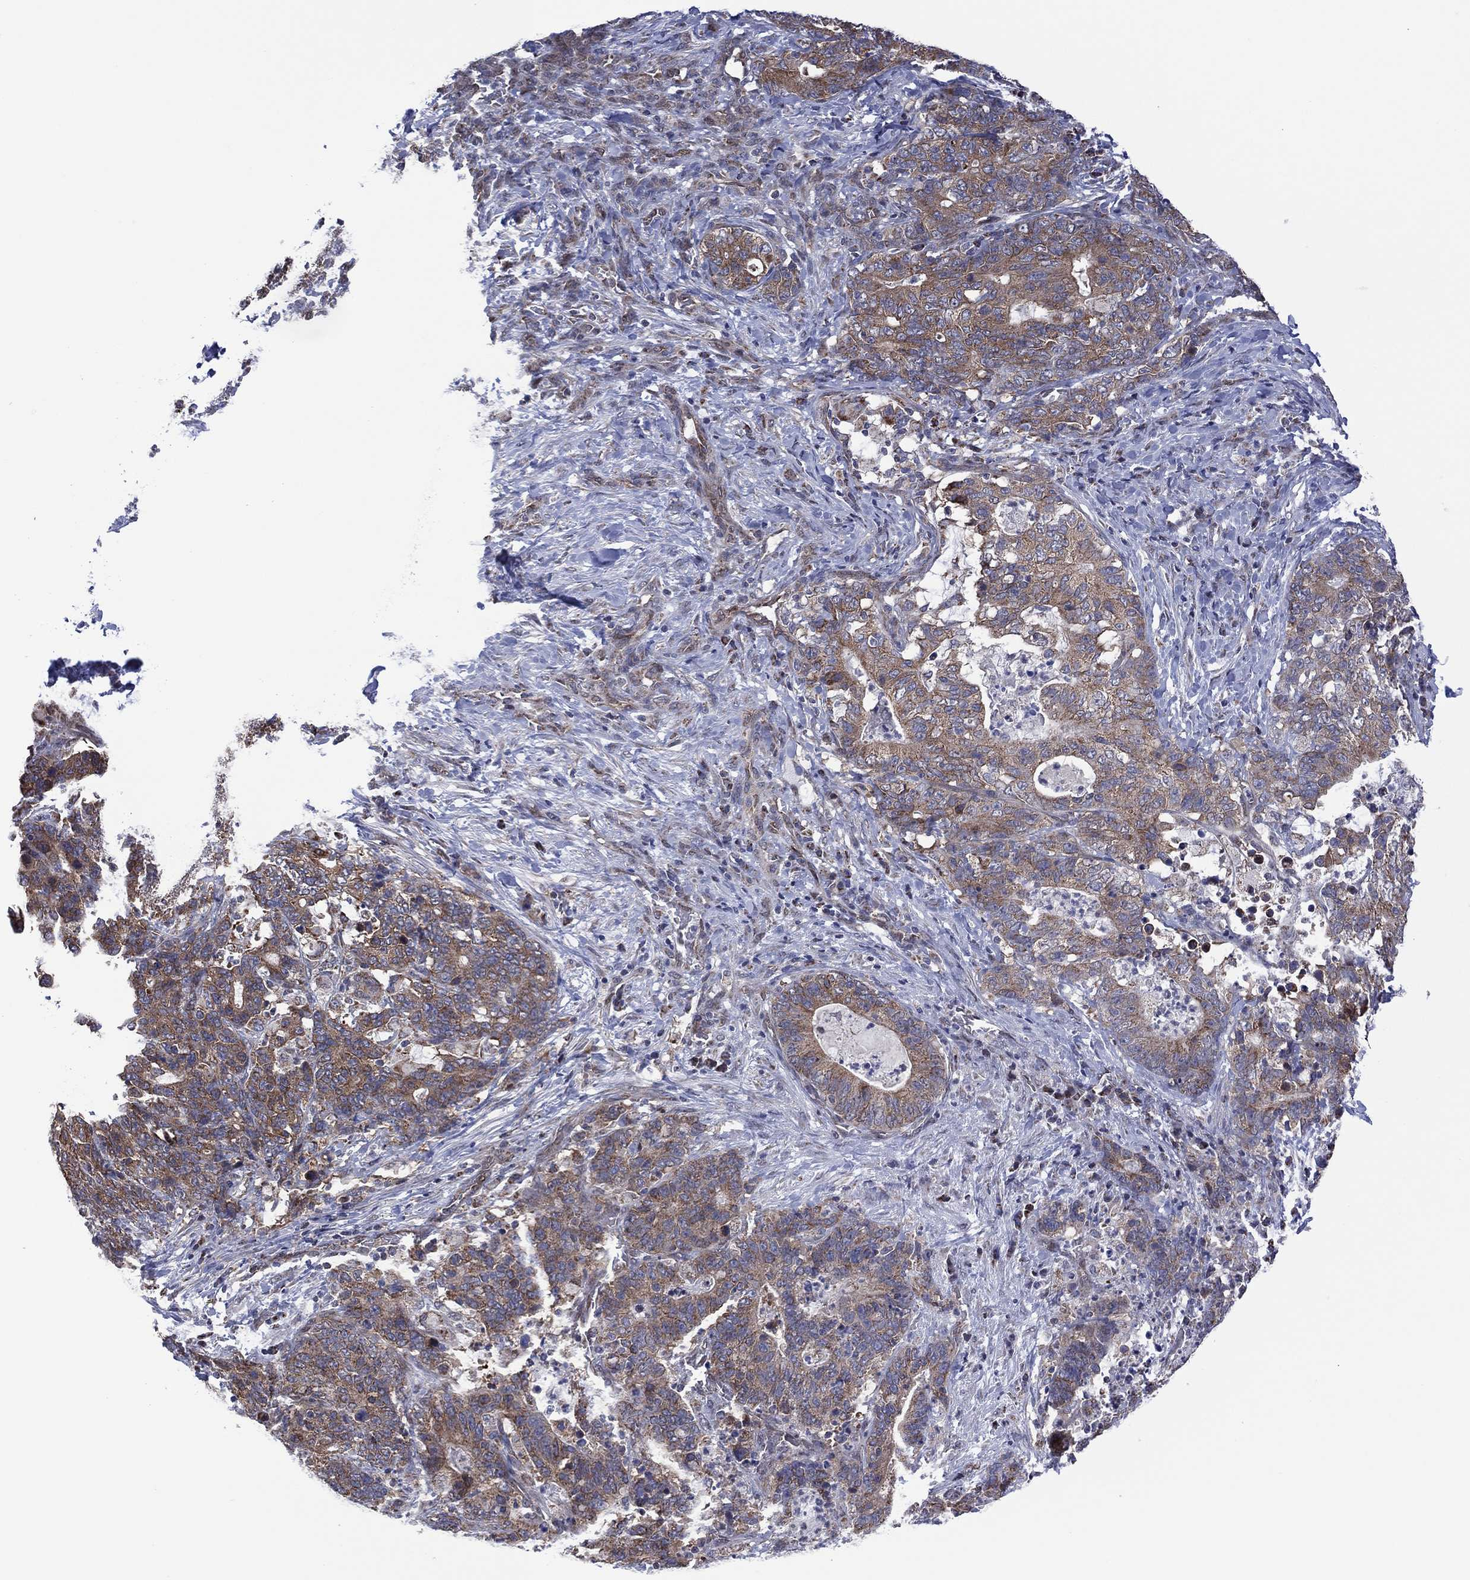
{"staining": {"intensity": "weak", "quantity": "25%-75%", "location": "cytoplasmic/membranous"}, "tissue": "stomach cancer", "cell_type": "Tumor cells", "image_type": "cancer", "snomed": [{"axis": "morphology", "description": "Normal tissue, NOS"}, {"axis": "morphology", "description": "Adenocarcinoma, NOS"}, {"axis": "topography", "description": "Stomach"}], "caption": "Human stomach cancer stained for a protein (brown) demonstrates weak cytoplasmic/membranous positive expression in about 25%-75% of tumor cells.", "gene": "PIDD1", "patient": {"sex": "female", "age": 64}}